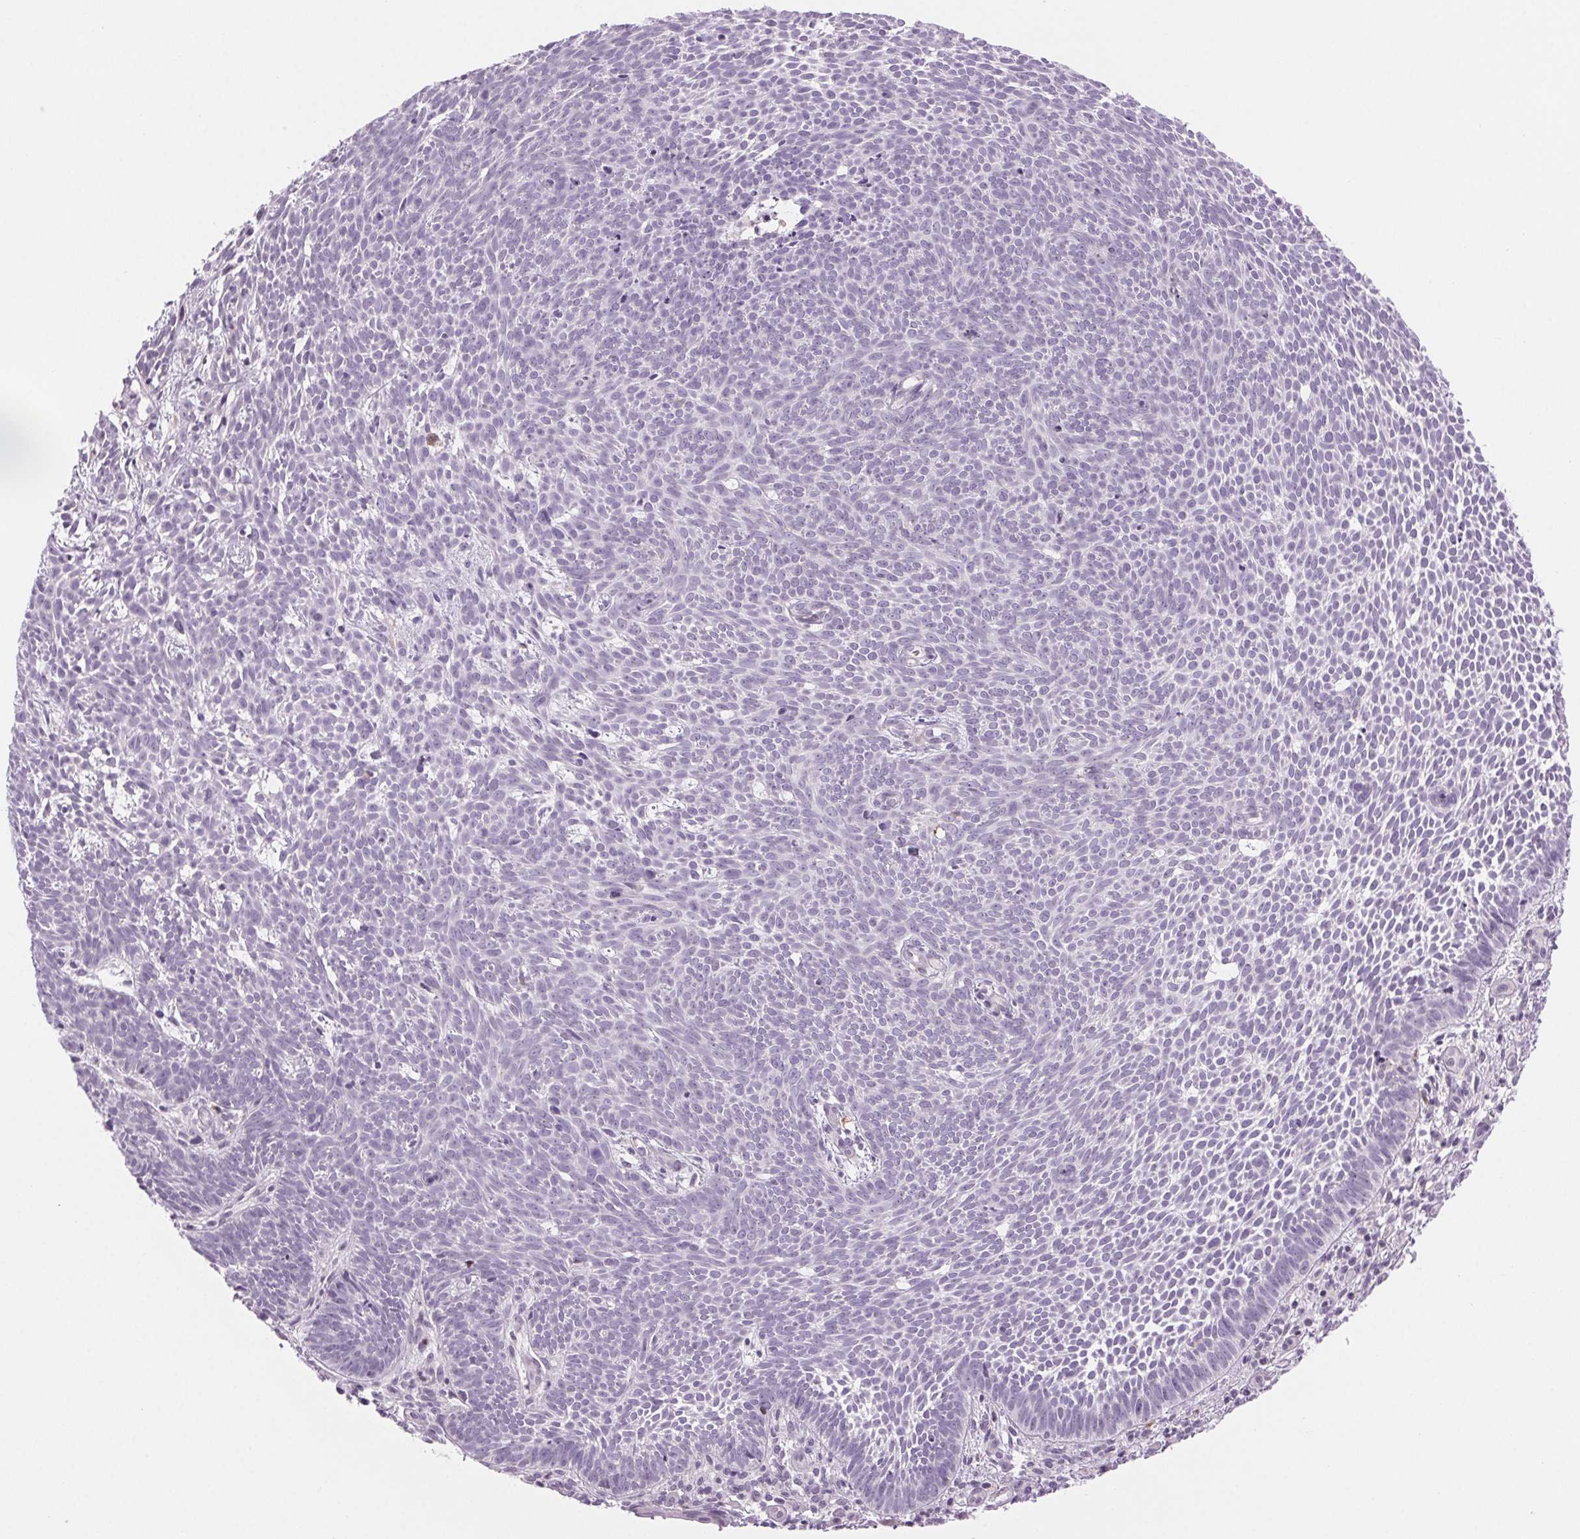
{"staining": {"intensity": "negative", "quantity": "none", "location": "none"}, "tissue": "skin cancer", "cell_type": "Tumor cells", "image_type": "cancer", "snomed": [{"axis": "morphology", "description": "Basal cell carcinoma"}, {"axis": "topography", "description": "Skin"}], "caption": "Skin cancer (basal cell carcinoma) stained for a protein using immunohistochemistry displays no positivity tumor cells.", "gene": "SLC6A19", "patient": {"sex": "male", "age": 59}}